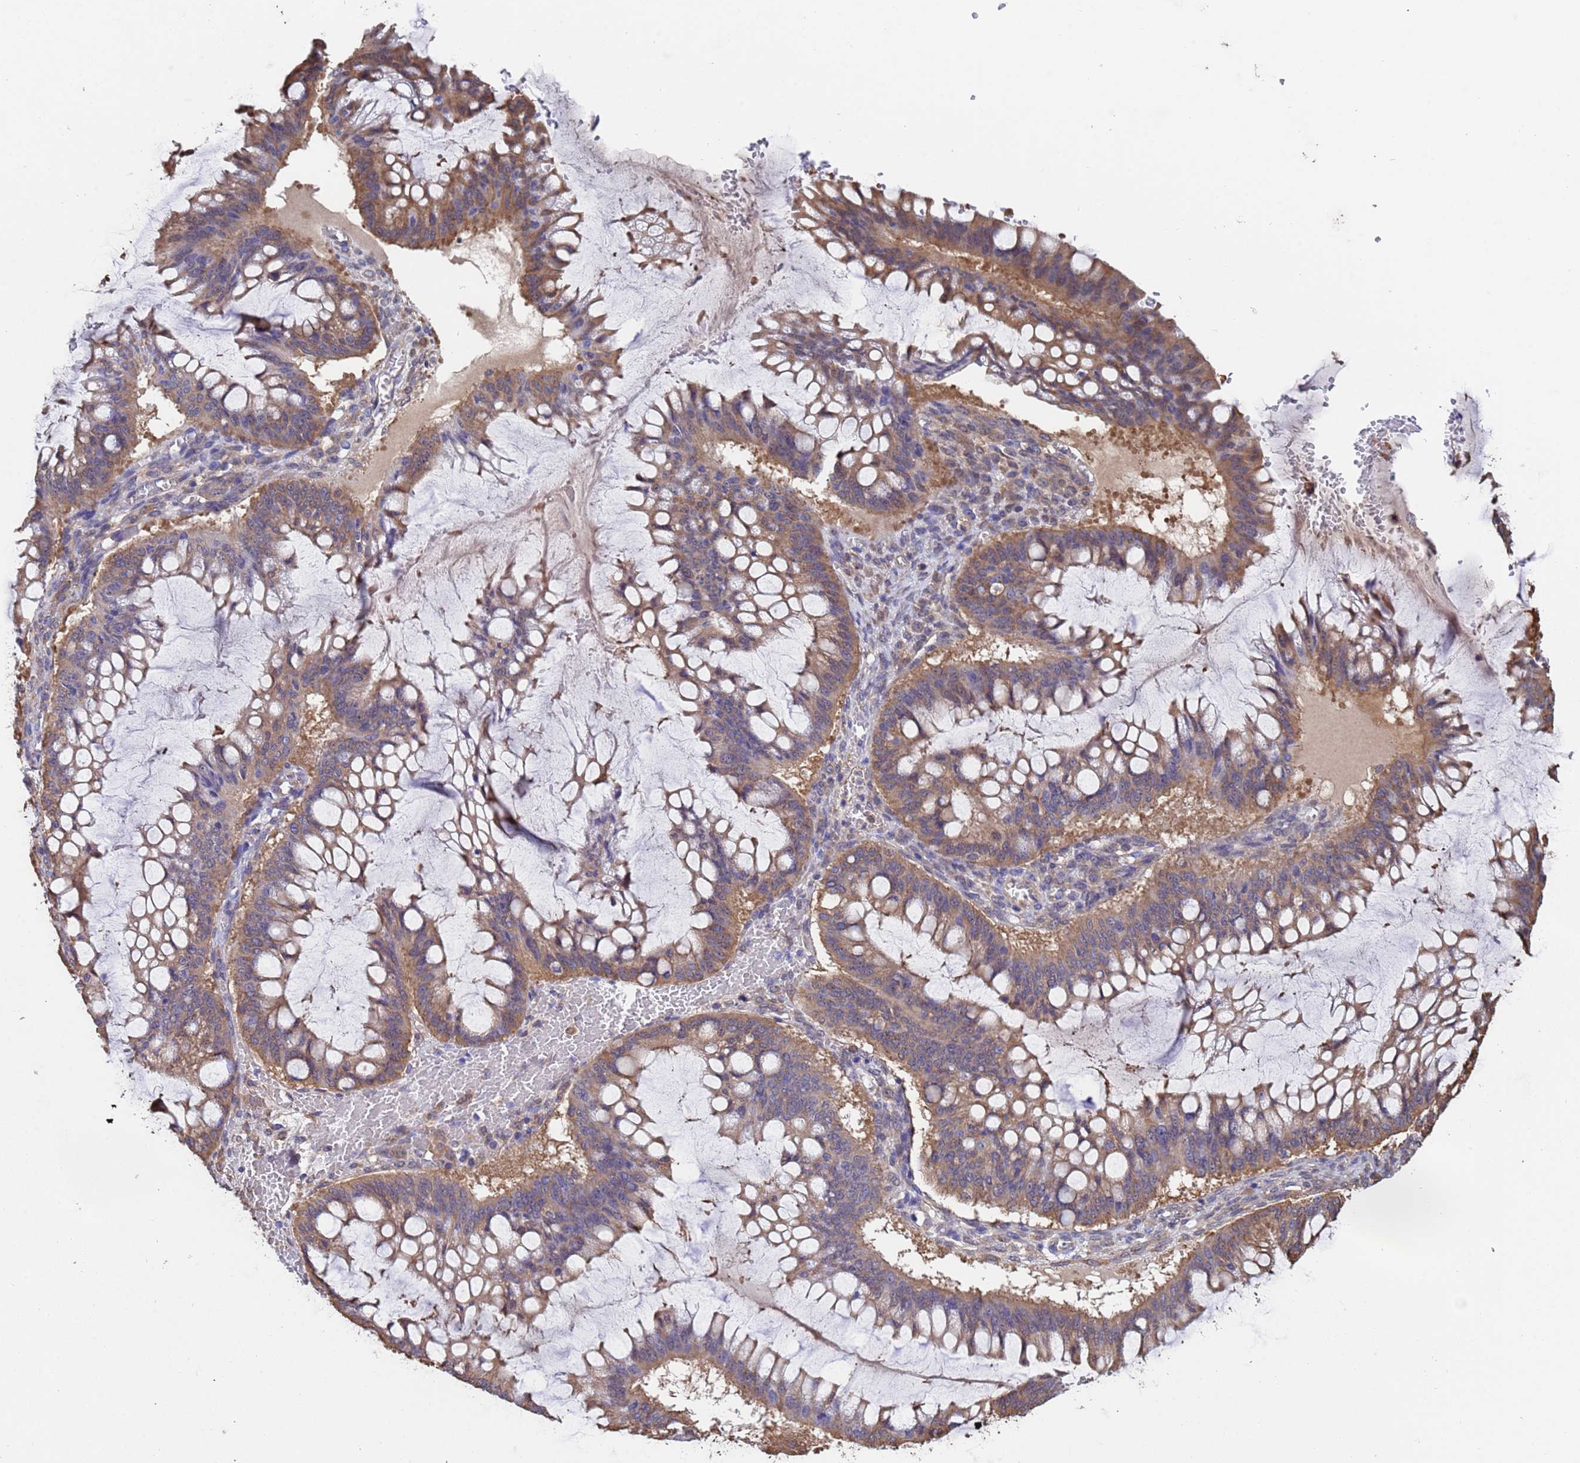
{"staining": {"intensity": "moderate", "quantity": "25%-75%", "location": "cytoplasmic/membranous"}, "tissue": "ovarian cancer", "cell_type": "Tumor cells", "image_type": "cancer", "snomed": [{"axis": "morphology", "description": "Cystadenocarcinoma, mucinous, NOS"}, {"axis": "topography", "description": "Ovary"}], "caption": "An IHC image of tumor tissue is shown. Protein staining in brown highlights moderate cytoplasmic/membranous positivity in ovarian cancer (mucinous cystadenocarcinoma) within tumor cells.", "gene": "FAM25A", "patient": {"sex": "female", "age": 73}}